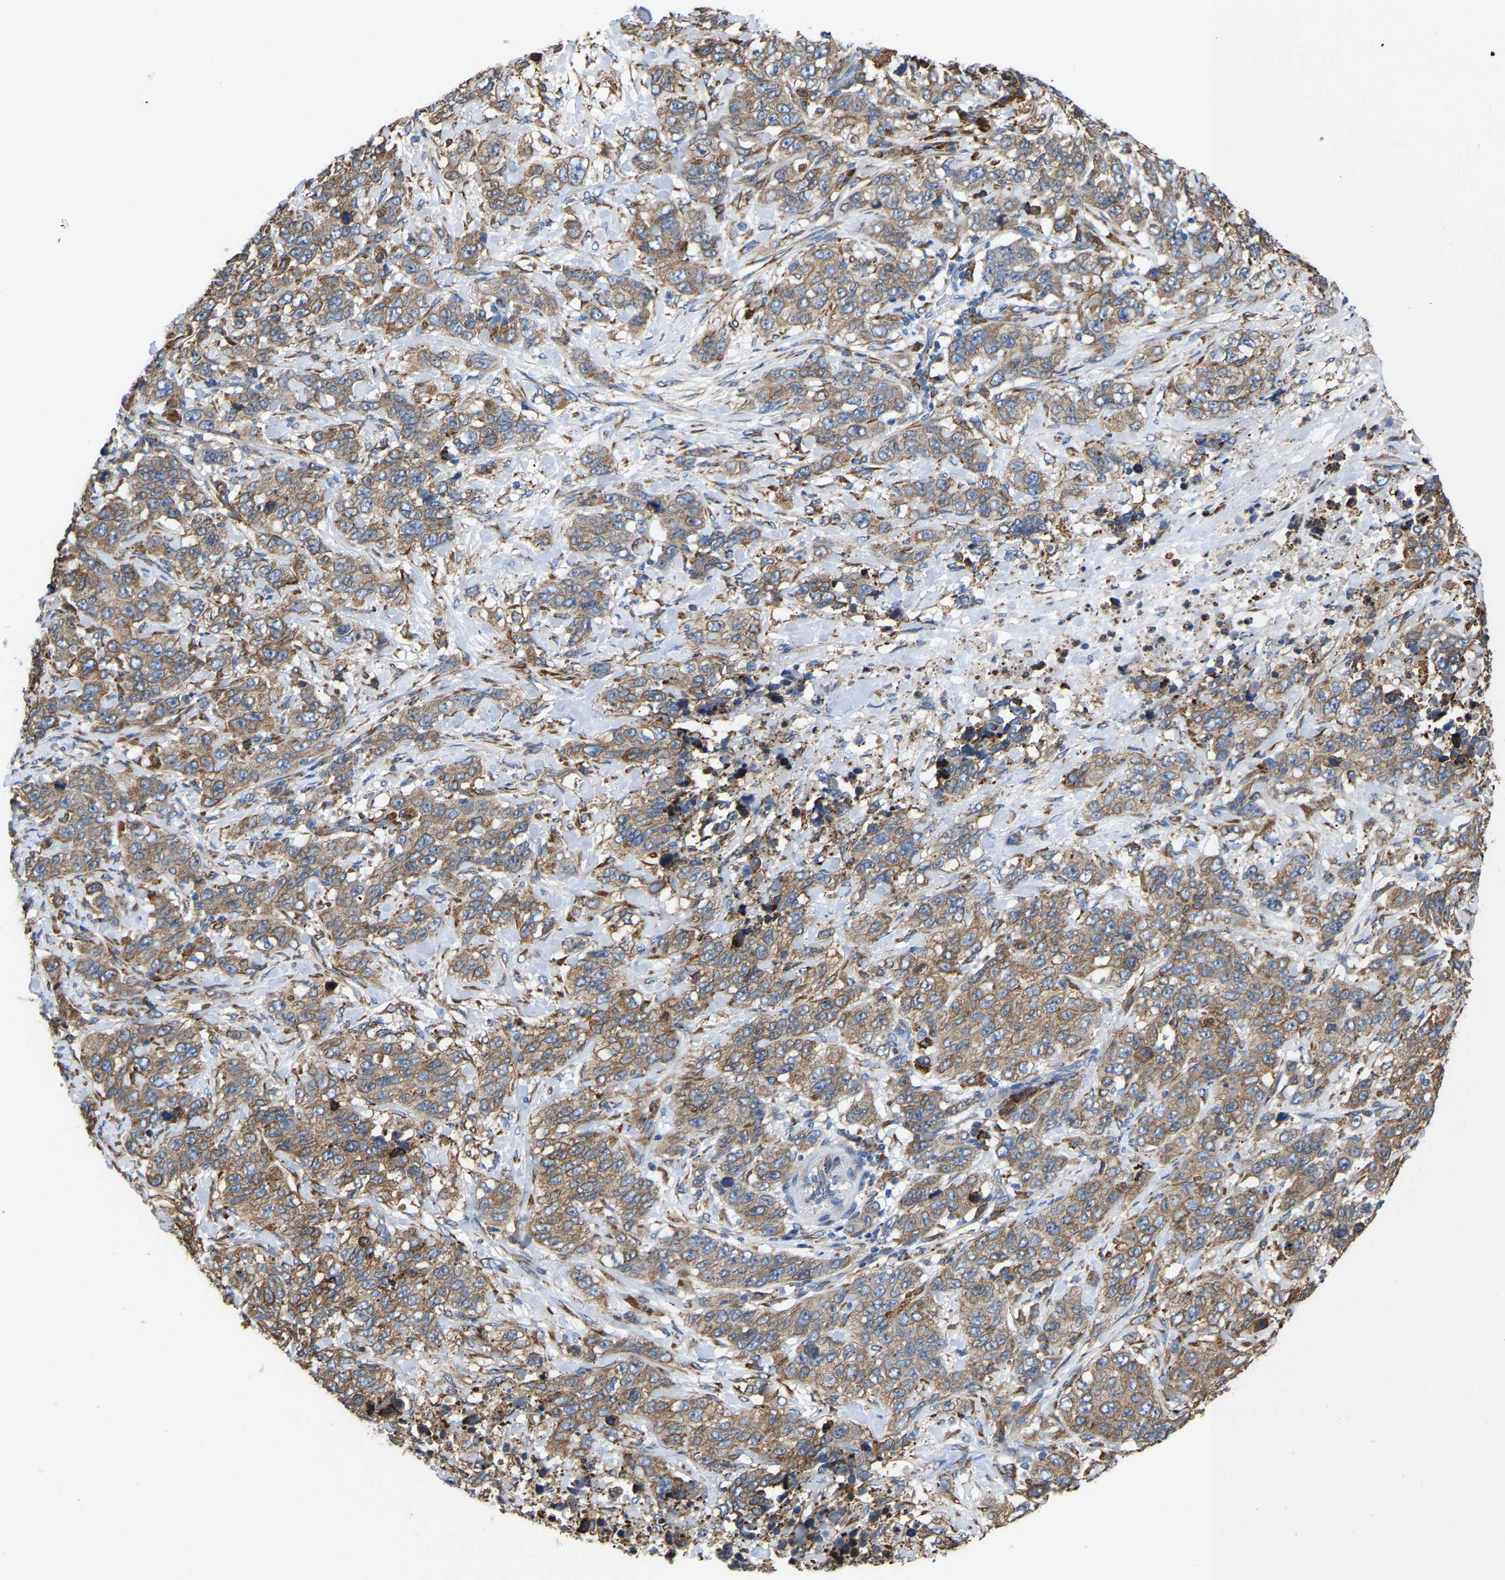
{"staining": {"intensity": "moderate", "quantity": ">75%", "location": "cytoplasmic/membranous"}, "tissue": "stomach cancer", "cell_type": "Tumor cells", "image_type": "cancer", "snomed": [{"axis": "morphology", "description": "Adenocarcinoma, NOS"}, {"axis": "topography", "description": "Stomach"}], "caption": "DAB (3,3'-diaminobenzidine) immunohistochemical staining of adenocarcinoma (stomach) displays moderate cytoplasmic/membranous protein expression in approximately >75% of tumor cells.", "gene": "P4HB", "patient": {"sex": "male", "age": 48}}